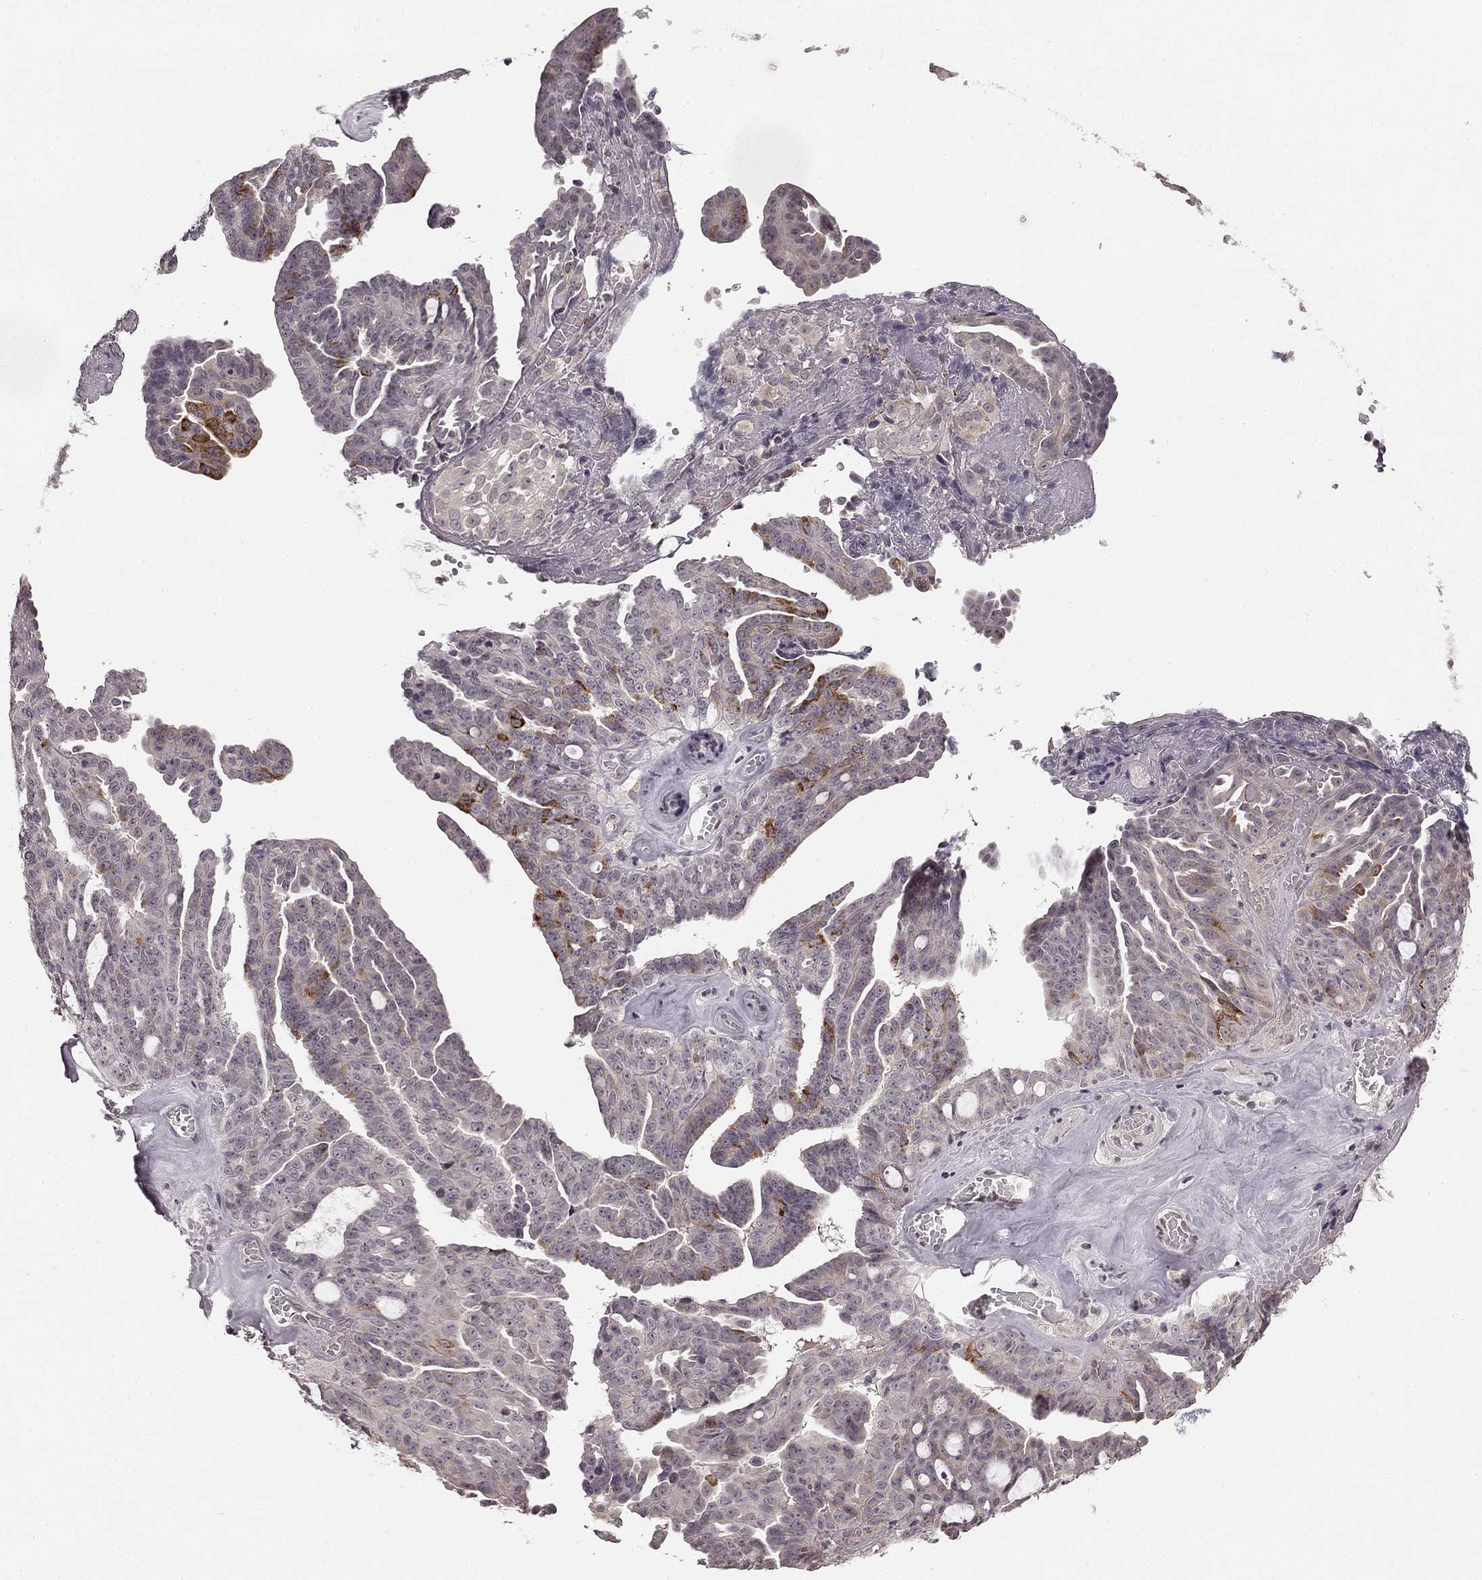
{"staining": {"intensity": "strong", "quantity": "<25%", "location": "cytoplasmic/membranous"}, "tissue": "ovarian cancer", "cell_type": "Tumor cells", "image_type": "cancer", "snomed": [{"axis": "morphology", "description": "Cystadenocarcinoma, serous, NOS"}, {"axis": "topography", "description": "Ovary"}], "caption": "This is an image of immunohistochemistry staining of serous cystadenocarcinoma (ovarian), which shows strong positivity in the cytoplasmic/membranous of tumor cells.", "gene": "HCN4", "patient": {"sex": "female", "age": 71}}